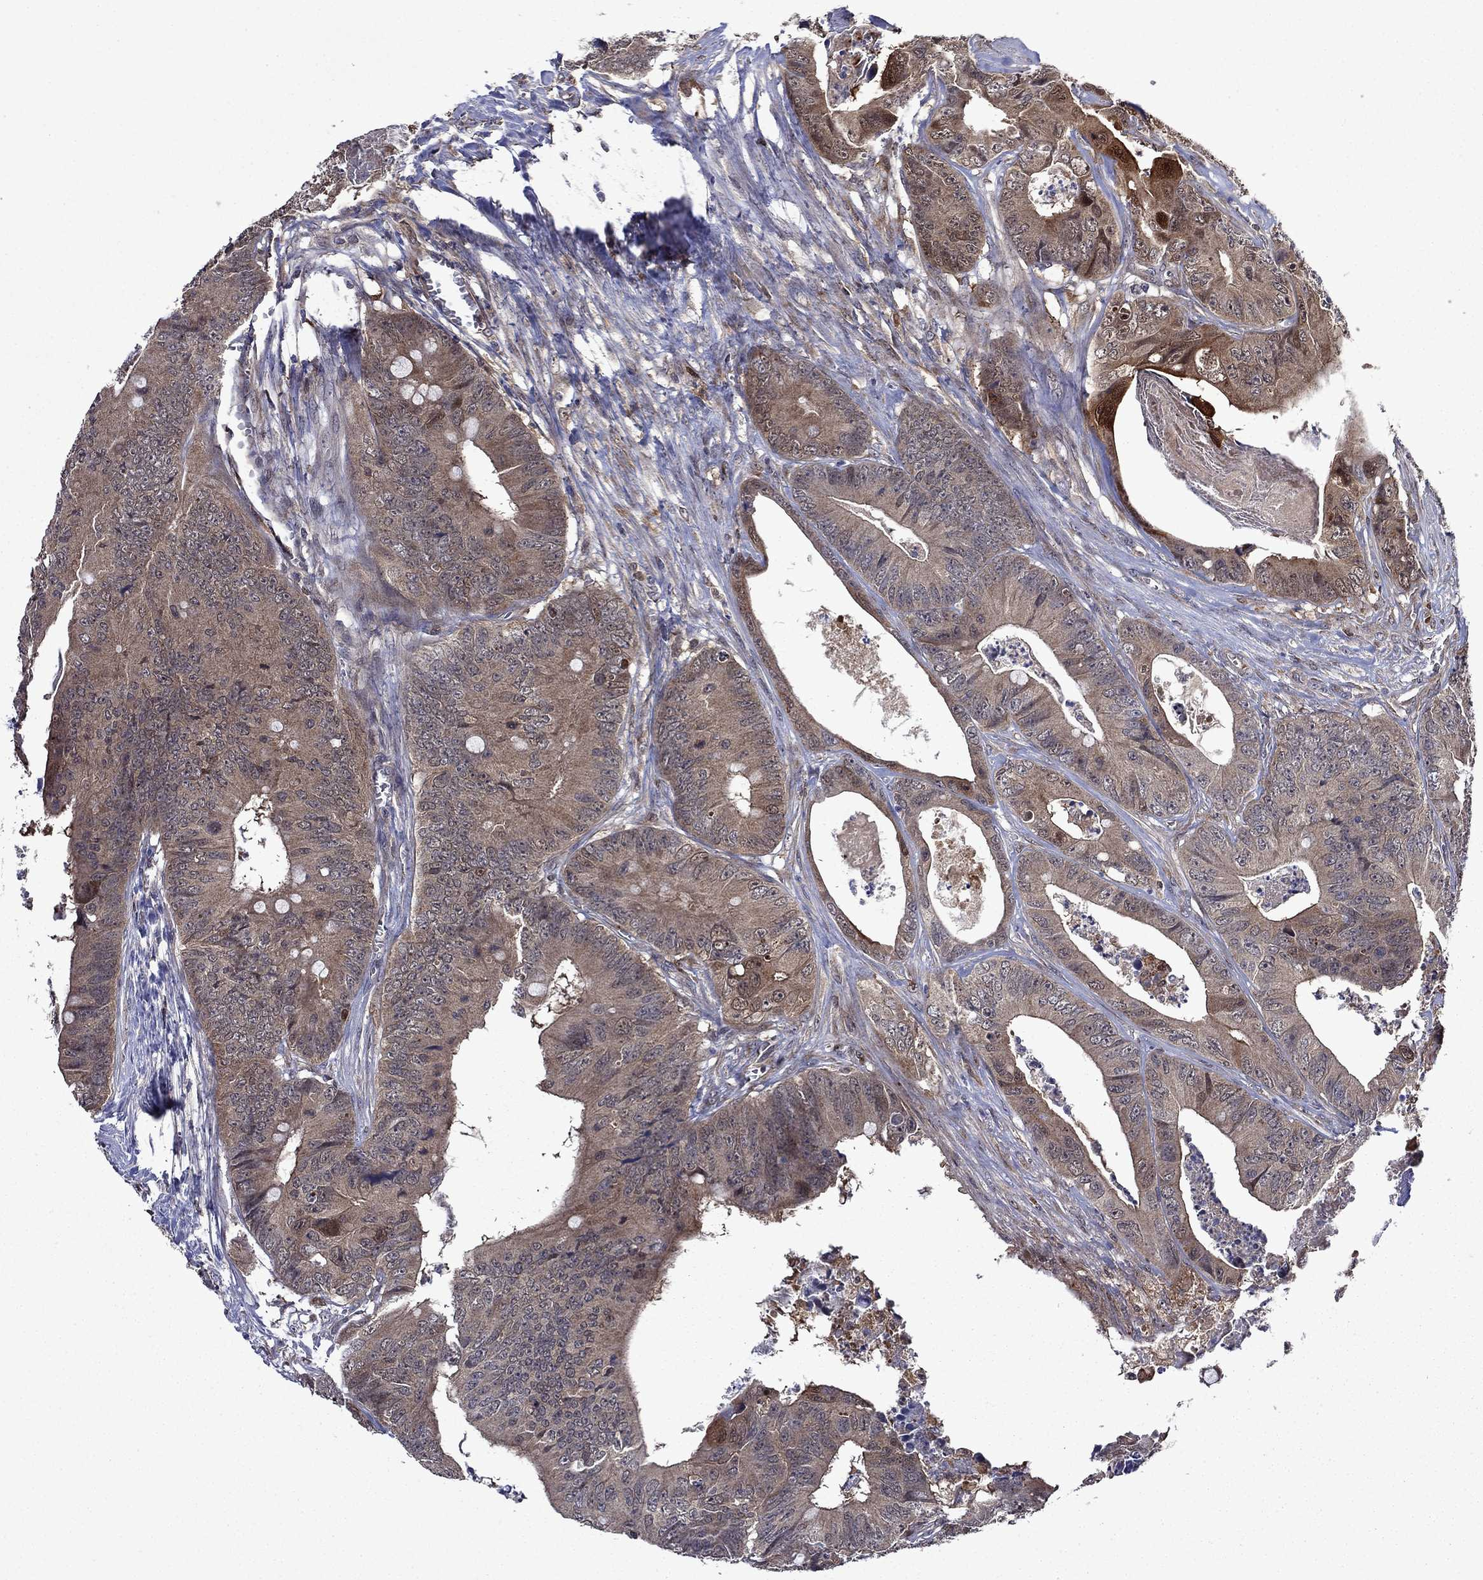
{"staining": {"intensity": "strong", "quantity": "<25%", "location": "cytoplasmic/membranous"}, "tissue": "colorectal cancer", "cell_type": "Tumor cells", "image_type": "cancer", "snomed": [{"axis": "morphology", "description": "Adenocarcinoma, NOS"}, {"axis": "topography", "description": "Colon"}], "caption": "Immunohistochemical staining of colorectal cancer (adenocarcinoma) shows strong cytoplasmic/membranous protein staining in approximately <25% of tumor cells.", "gene": "TPMT", "patient": {"sex": "male", "age": 84}}